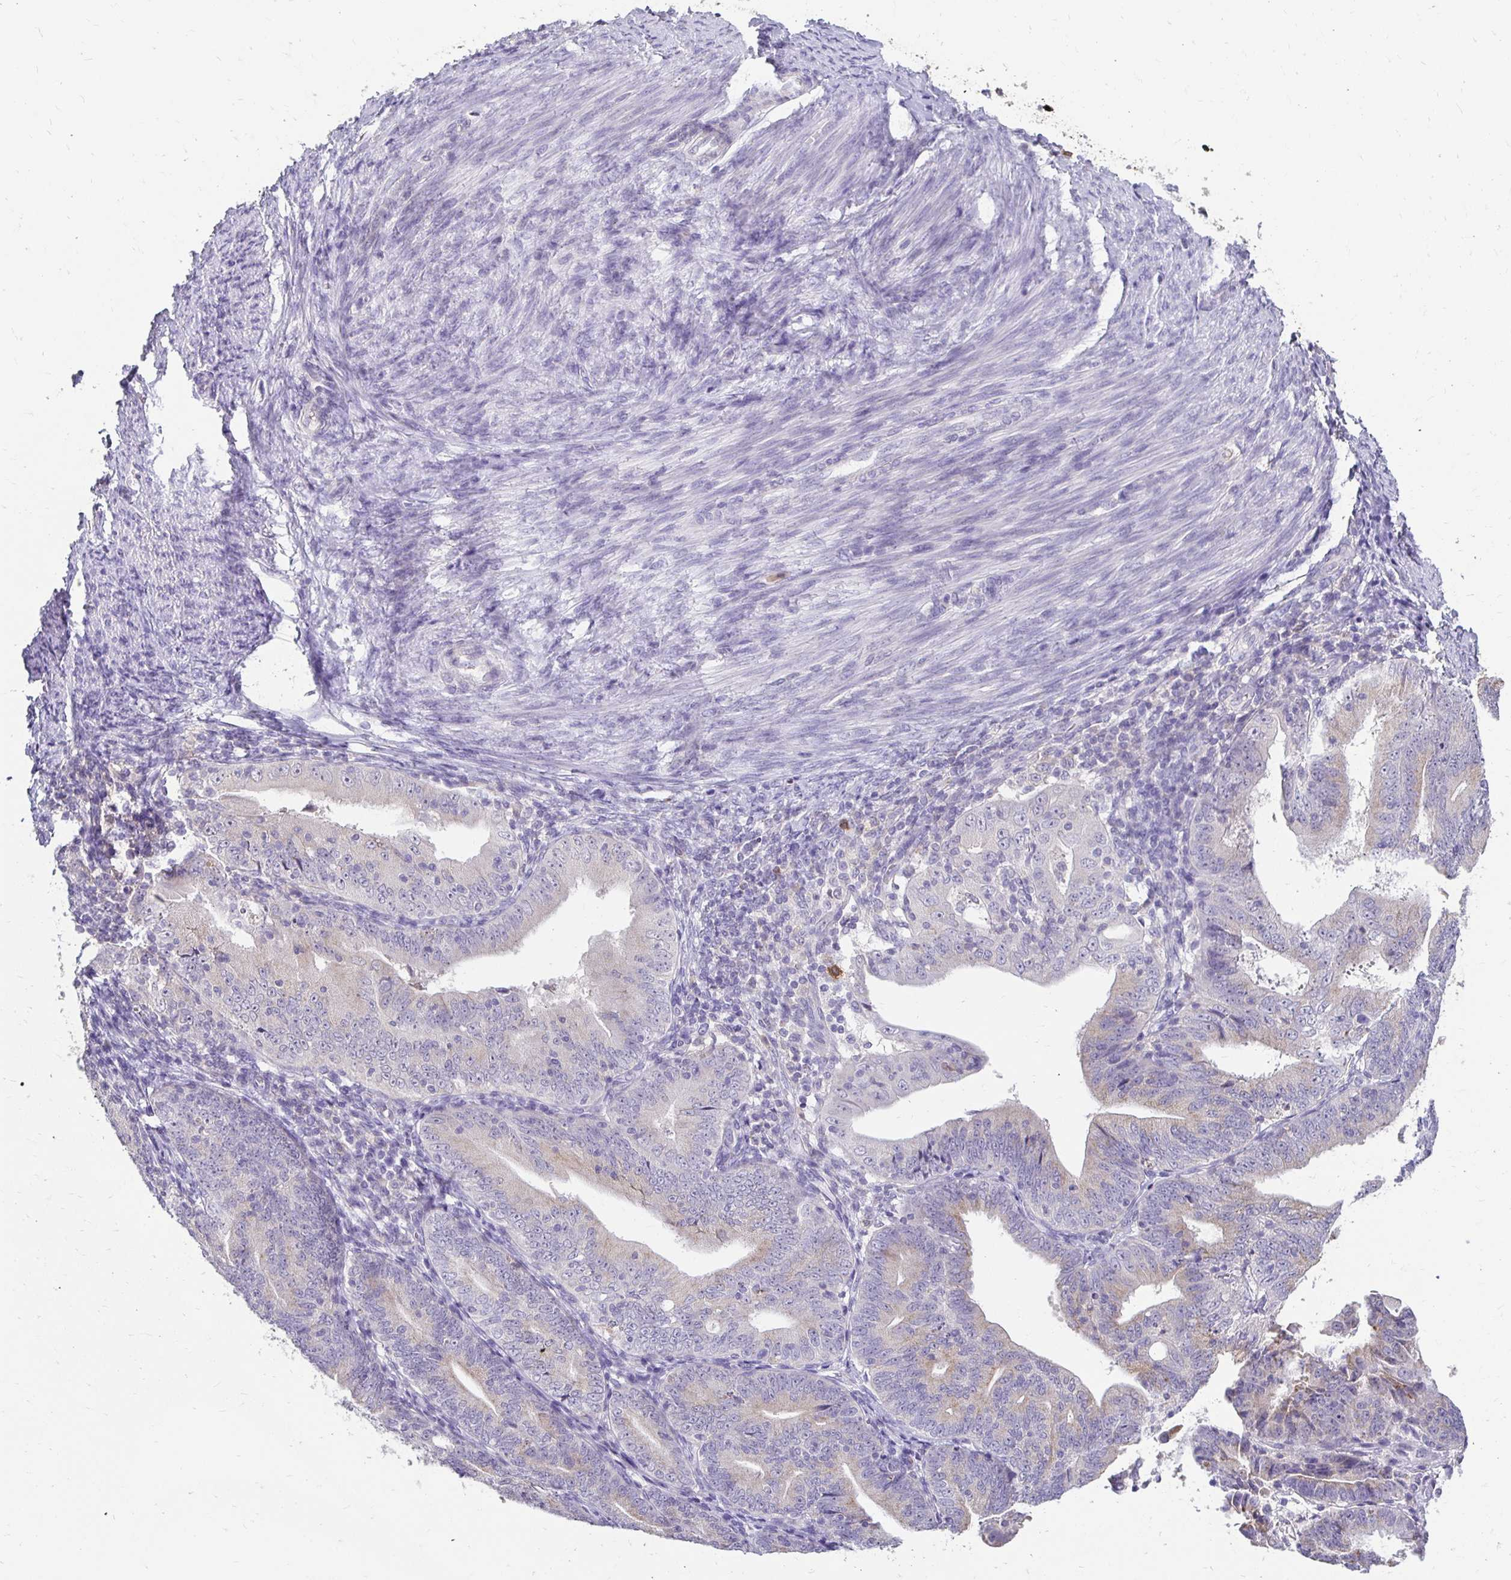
{"staining": {"intensity": "weak", "quantity": "<25%", "location": "cytoplasmic/membranous"}, "tissue": "endometrial cancer", "cell_type": "Tumor cells", "image_type": "cancer", "snomed": [{"axis": "morphology", "description": "Adenocarcinoma, NOS"}, {"axis": "topography", "description": "Endometrium"}], "caption": "The histopathology image exhibits no staining of tumor cells in endometrial adenocarcinoma.", "gene": "GK2", "patient": {"sex": "female", "age": 70}}